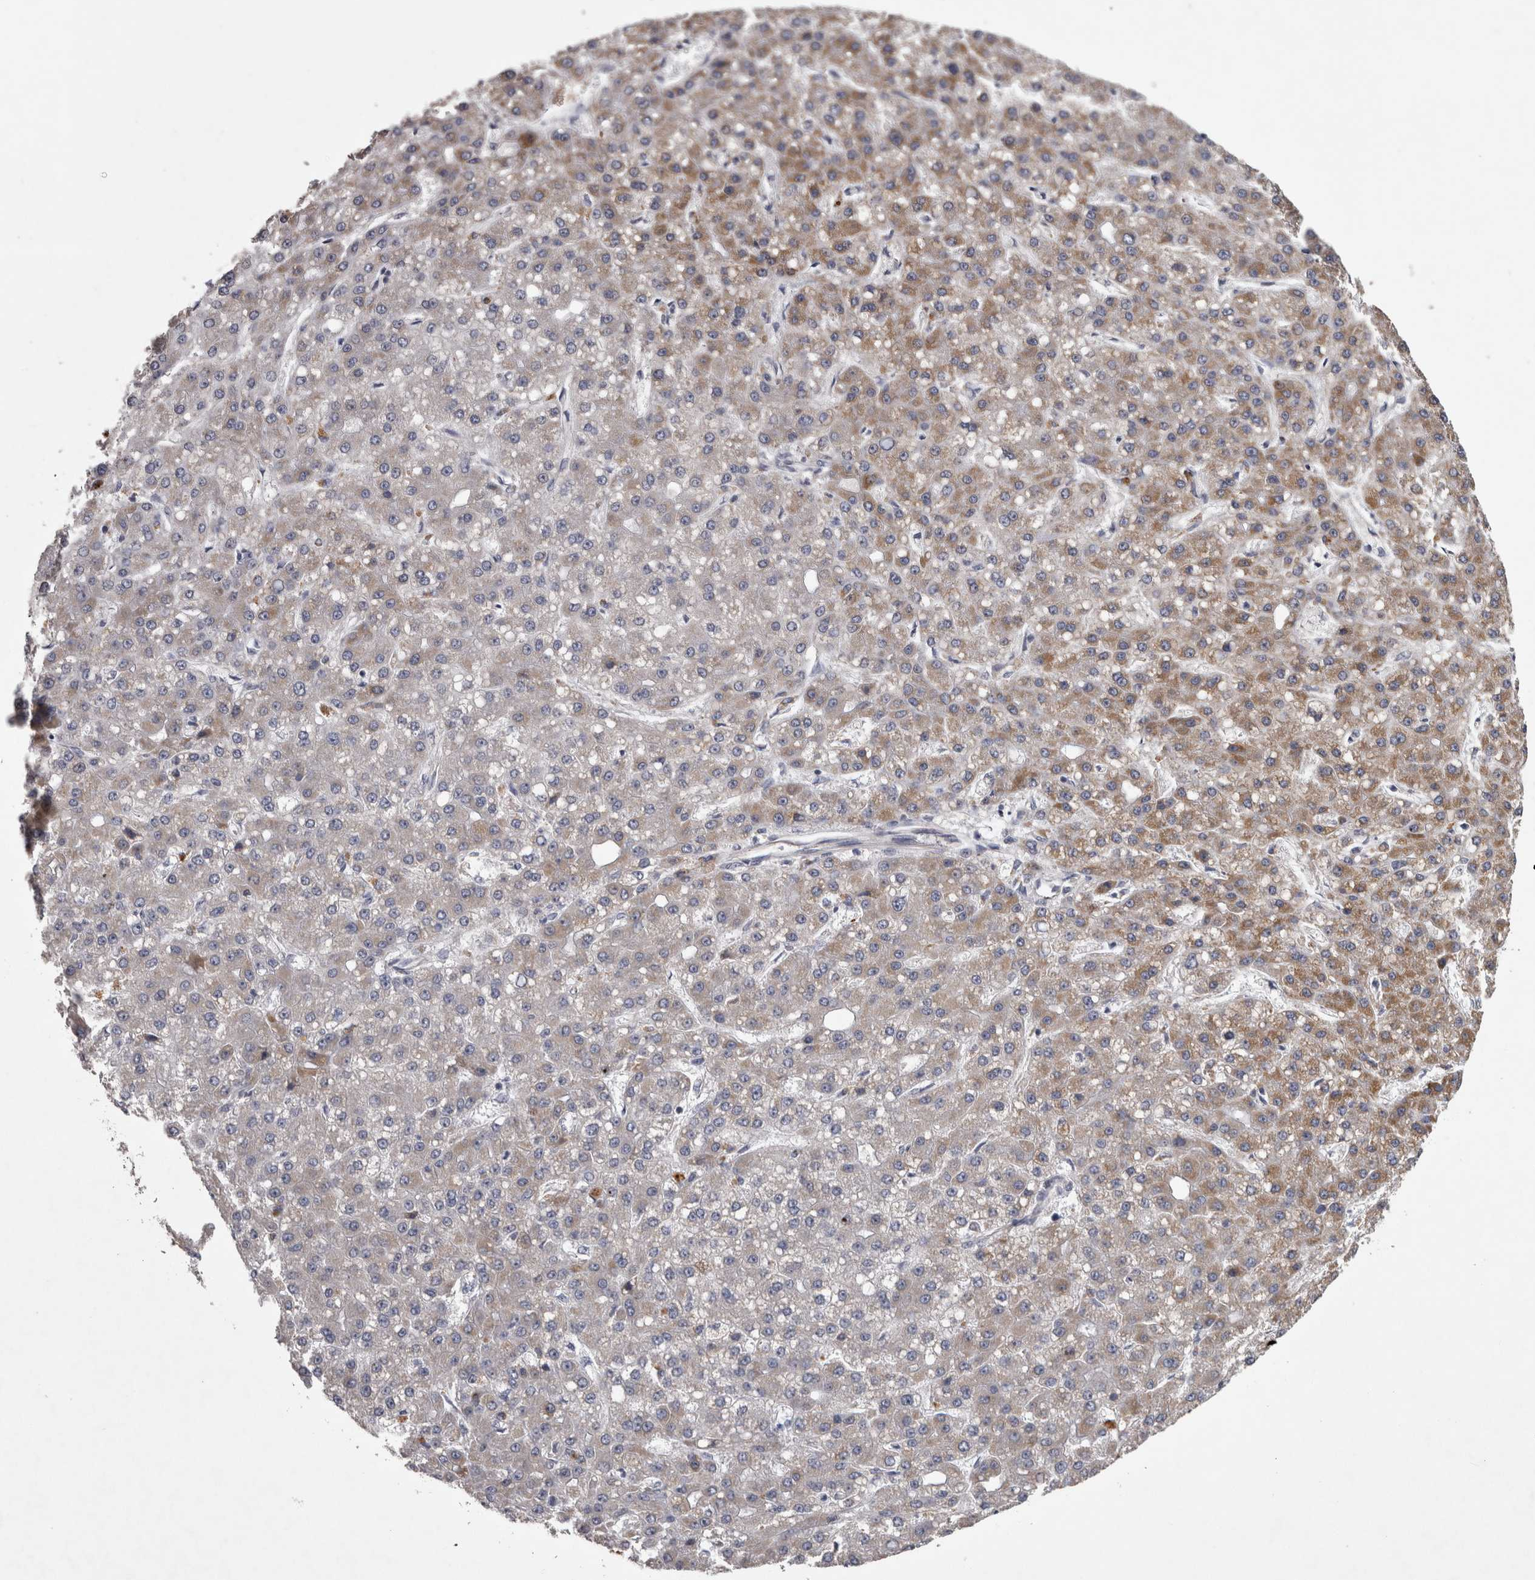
{"staining": {"intensity": "weak", "quantity": "25%-75%", "location": "cytoplasmic/membranous"}, "tissue": "liver cancer", "cell_type": "Tumor cells", "image_type": "cancer", "snomed": [{"axis": "morphology", "description": "Carcinoma, Hepatocellular, NOS"}, {"axis": "topography", "description": "Liver"}], "caption": "Immunohistochemical staining of human liver cancer shows weak cytoplasmic/membranous protein expression in about 25%-75% of tumor cells.", "gene": "DBT", "patient": {"sex": "male", "age": 67}}